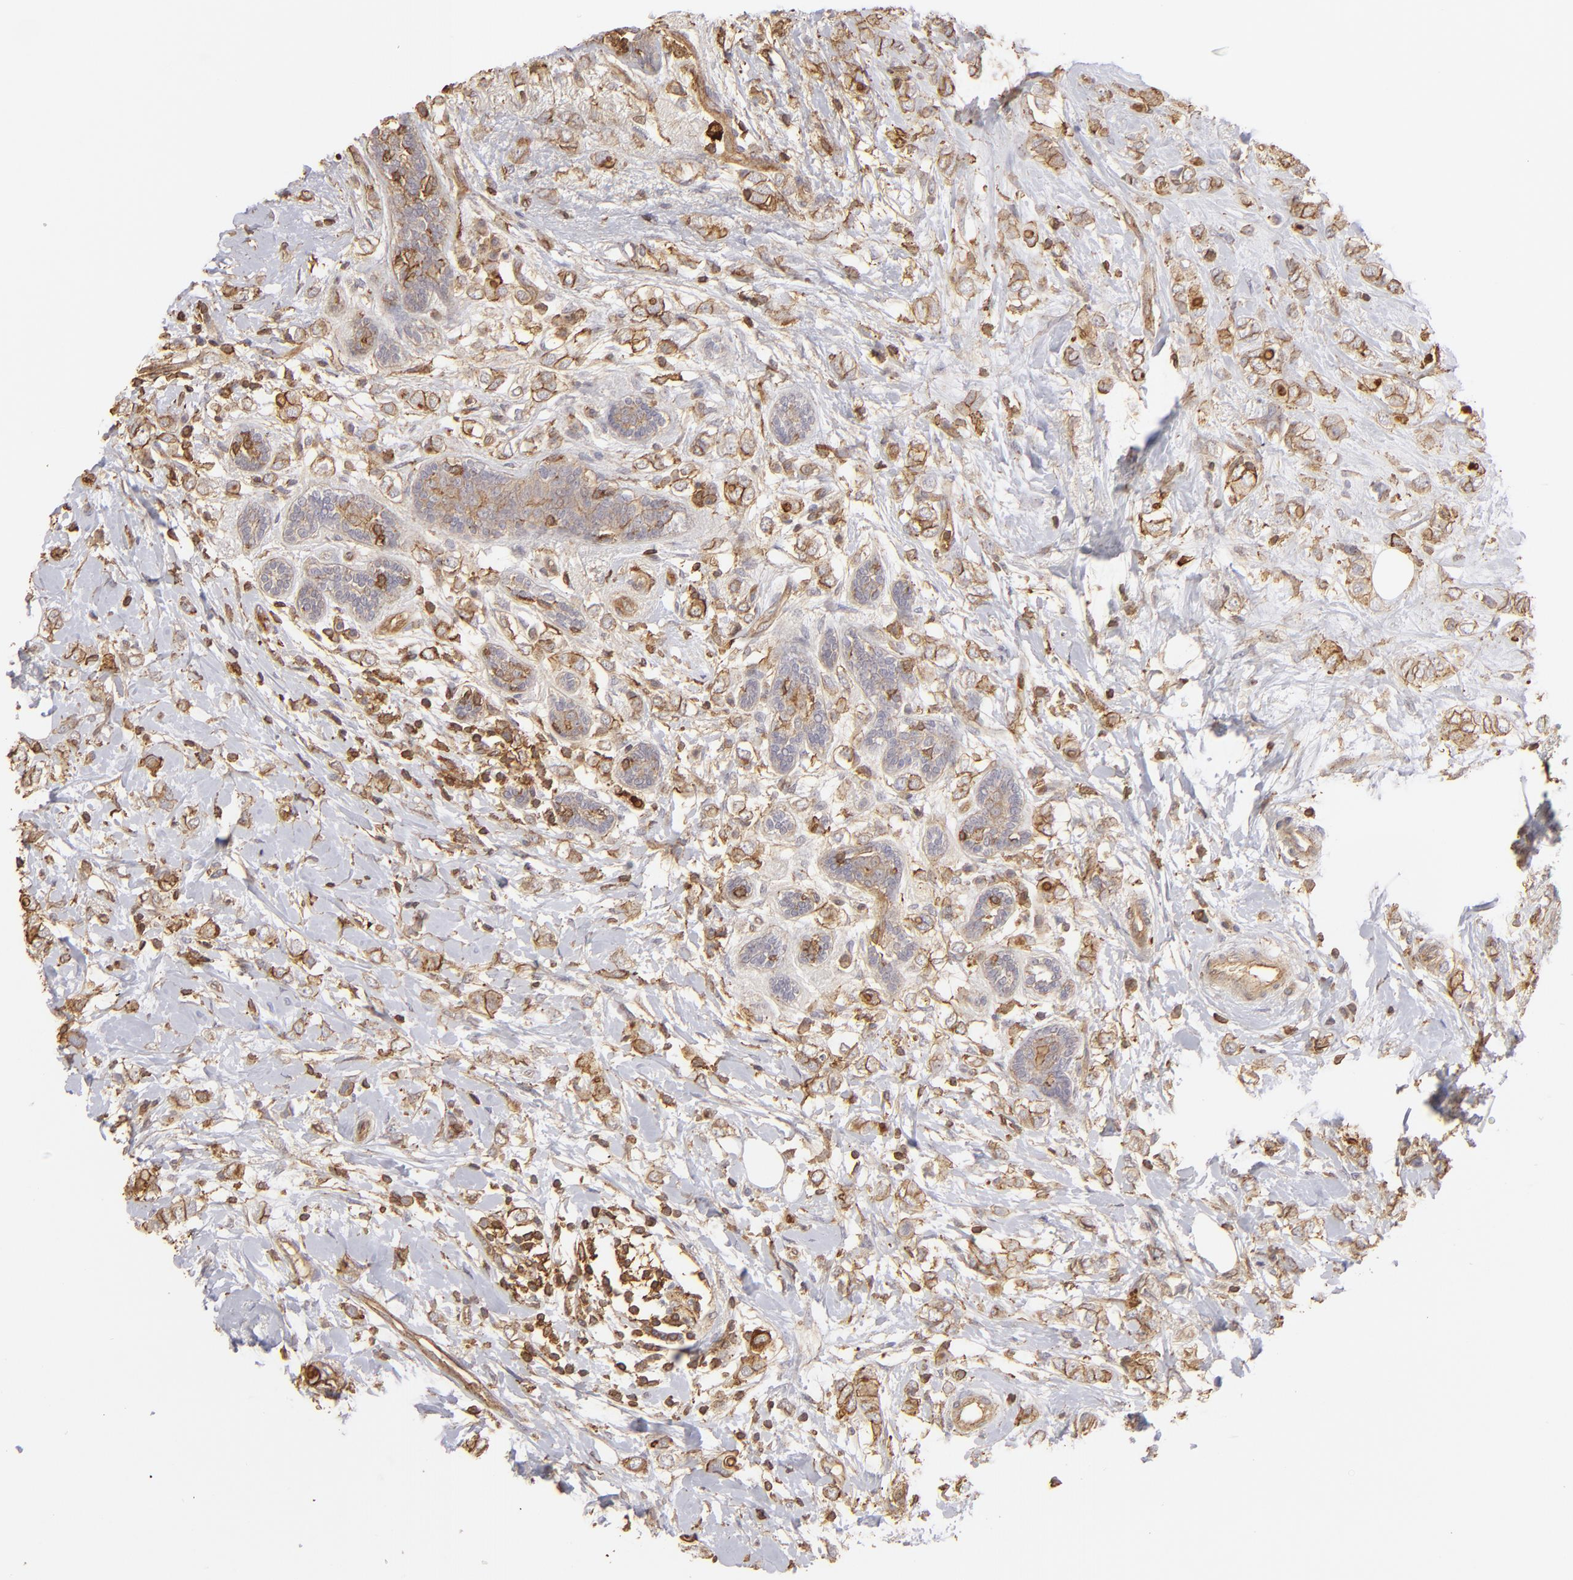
{"staining": {"intensity": "moderate", "quantity": ">75%", "location": "cytoplasmic/membranous"}, "tissue": "breast cancer", "cell_type": "Tumor cells", "image_type": "cancer", "snomed": [{"axis": "morphology", "description": "Normal tissue, NOS"}, {"axis": "morphology", "description": "Lobular carcinoma"}, {"axis": "topography", "description": "Breast"}], "caption": "DAB (3,3'-diaminobenzidine) immunohistochemical staining of breast cancer reveals moderate cytoplasmic/membranous protein staining in about >75% of tumor cells.", "gene": "ACTB", "patient": {"sex": "female", "age": 47}}